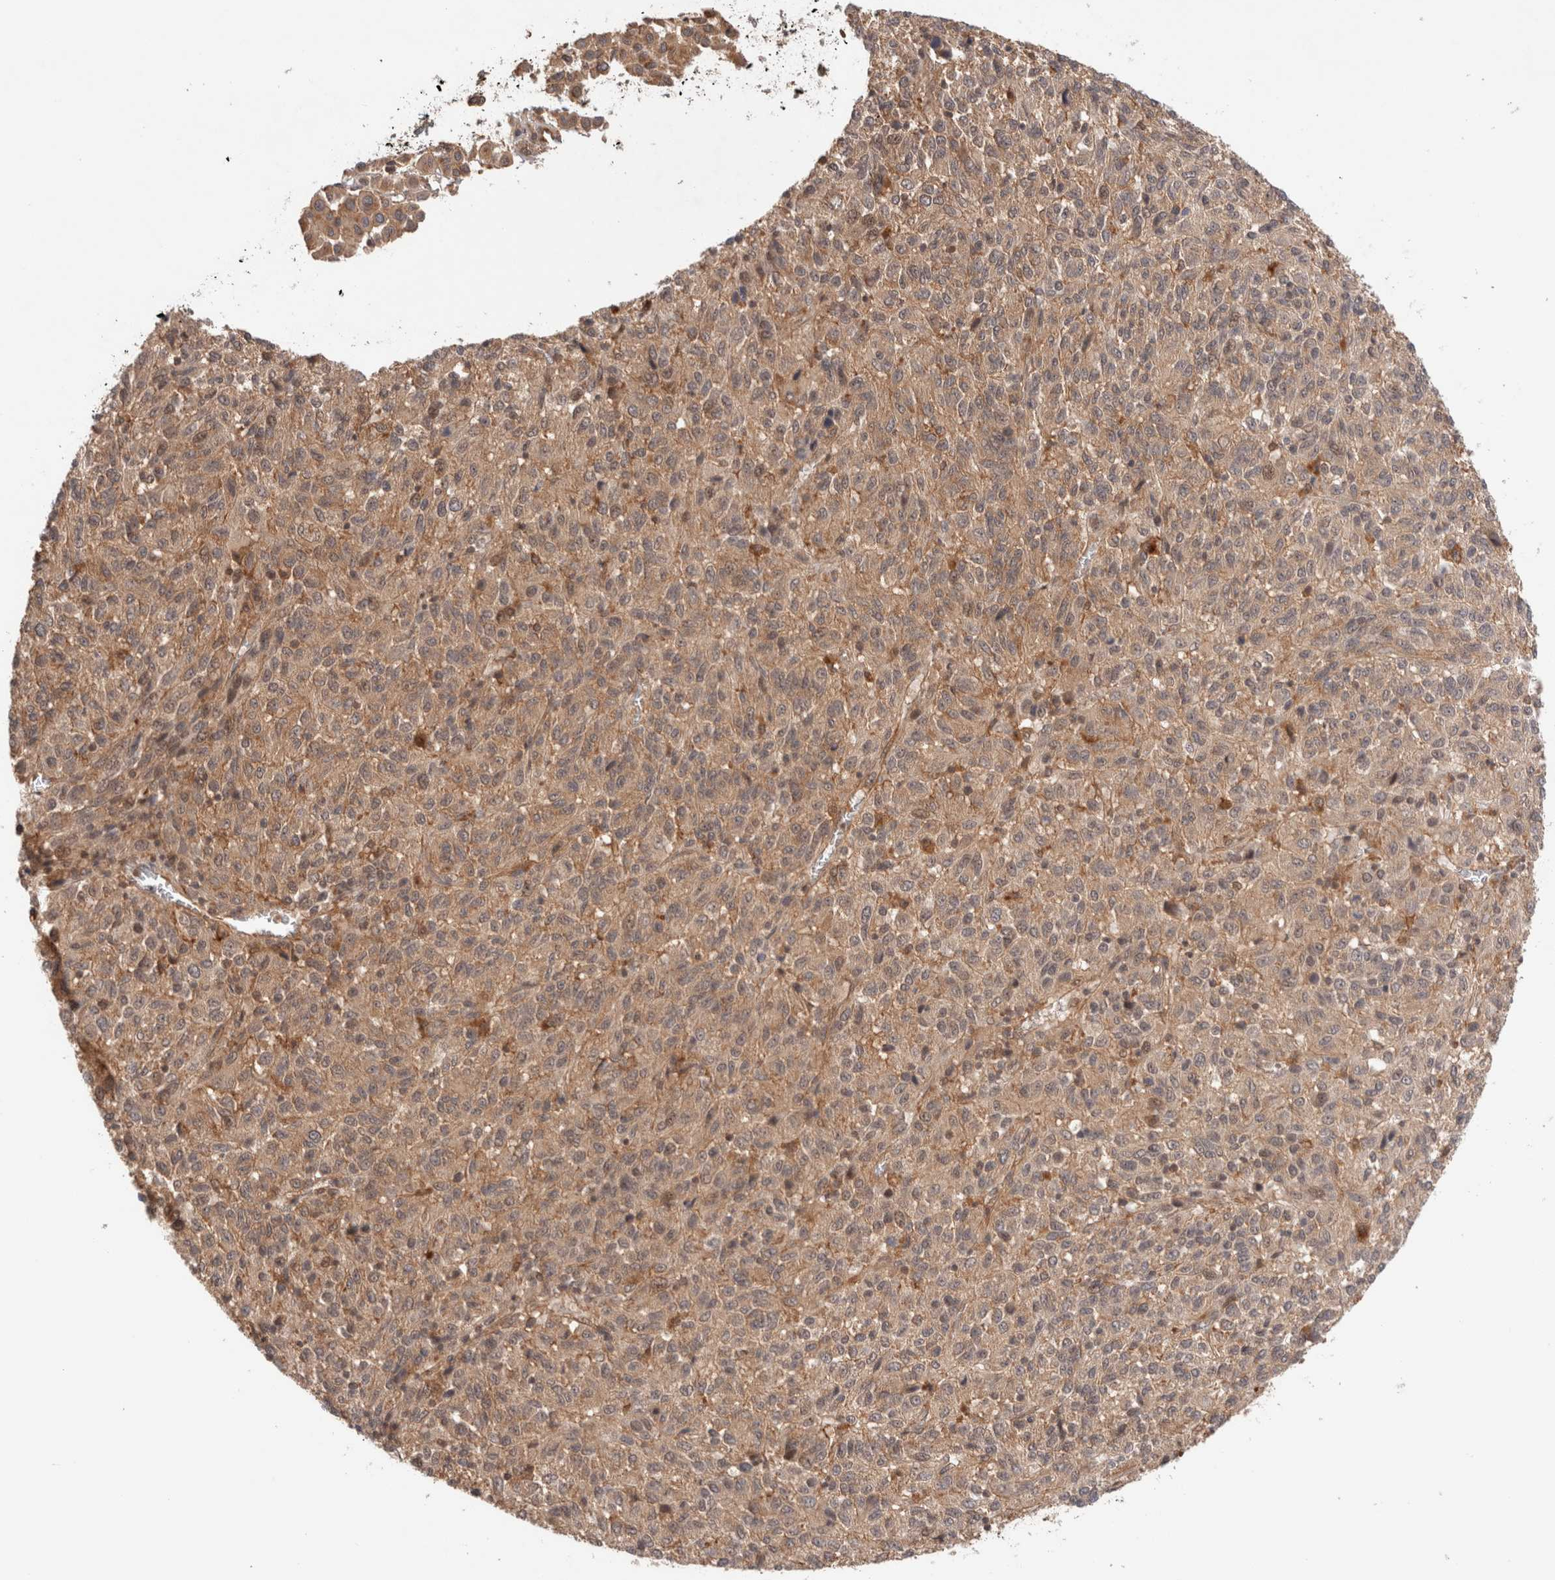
{"staining": {"intensity": "moderate", "quantity": ">75%", "location": "cytoplasmic/membranous,nuclear"}, "tissue": "melanoma", "cell_type": "Tumor cells", "image_type": "cancer", "snomed": [{"axis": "morphology", "description": "Malignant melanoma, Metastatic site"}, {"axis": "topography", "description": "Lung"}], "caption": "Immunohistochemical staining of malignant melanoma (metastatic site) shows moderate cytoplasmic/membranous and nuclear protein positivity in approximately >75% of tumor cells.", "gene": "SIKE1", "patient": {"sex": "male", "age": 64}}